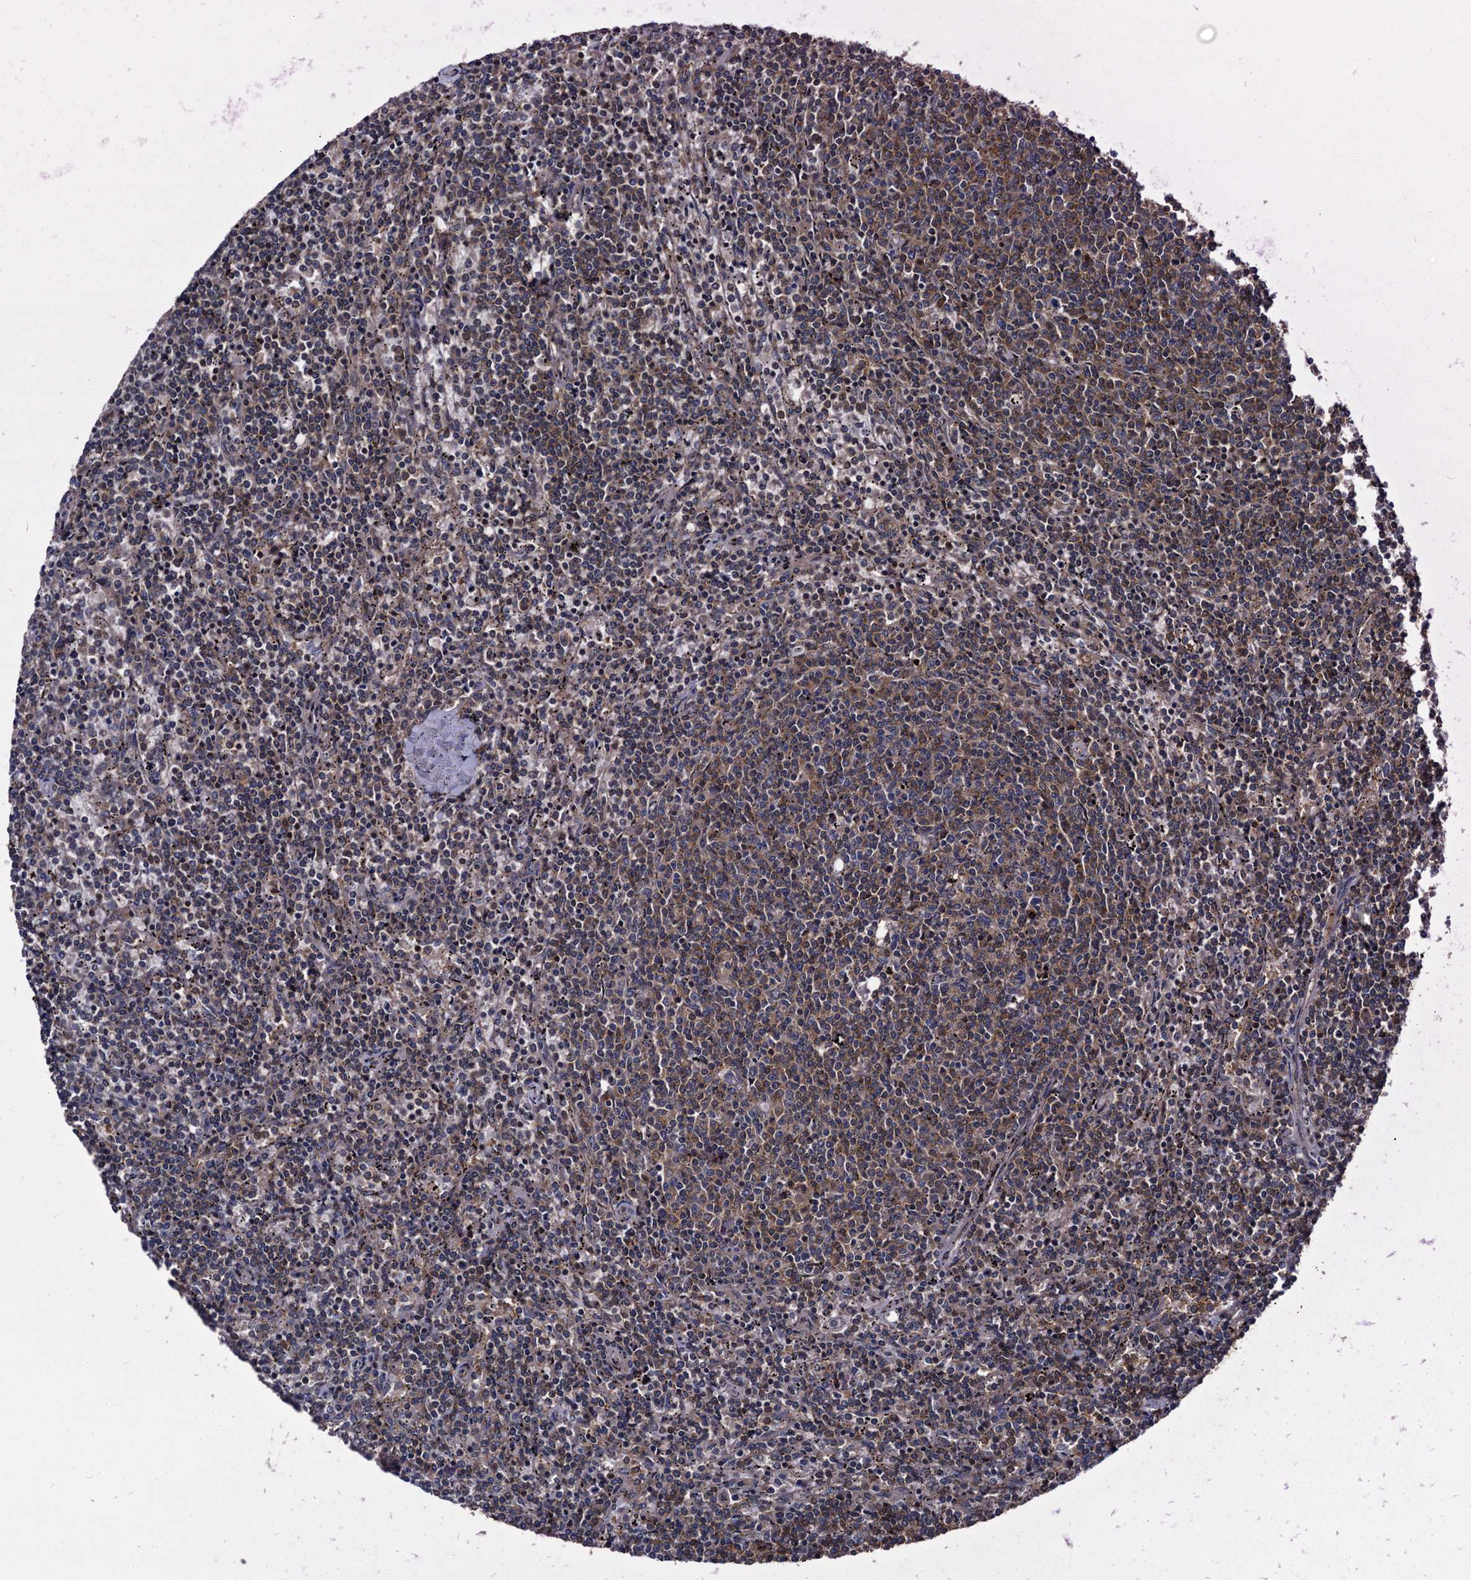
{"staining": {"intensity": "moderate", "quantity": "<25%", "location": "cytoplasmic/membranous"}, "tissue": "lymphoma", "cell_type": "Tumor cells", "image_type": "cancer", "snomed": [{"axis": "morphology", "description": "Malignant lymphoma, non-Hodgkin's type, Low grade"}, {"axis": "topography", "description": "Spleen"}], "caption": "High-magnification brightfield microscopy of low-grade malignant lymphoma, non-Hodgkin's type stained with DAB (brown) and counterstained with hematoxylin (blue). tumor cells exhibit moderate cytoplasmic/membranous staining is identified in about<25% of cells.", "gene": "KXD1", "patient": {"sex": "female", "age": 50}}